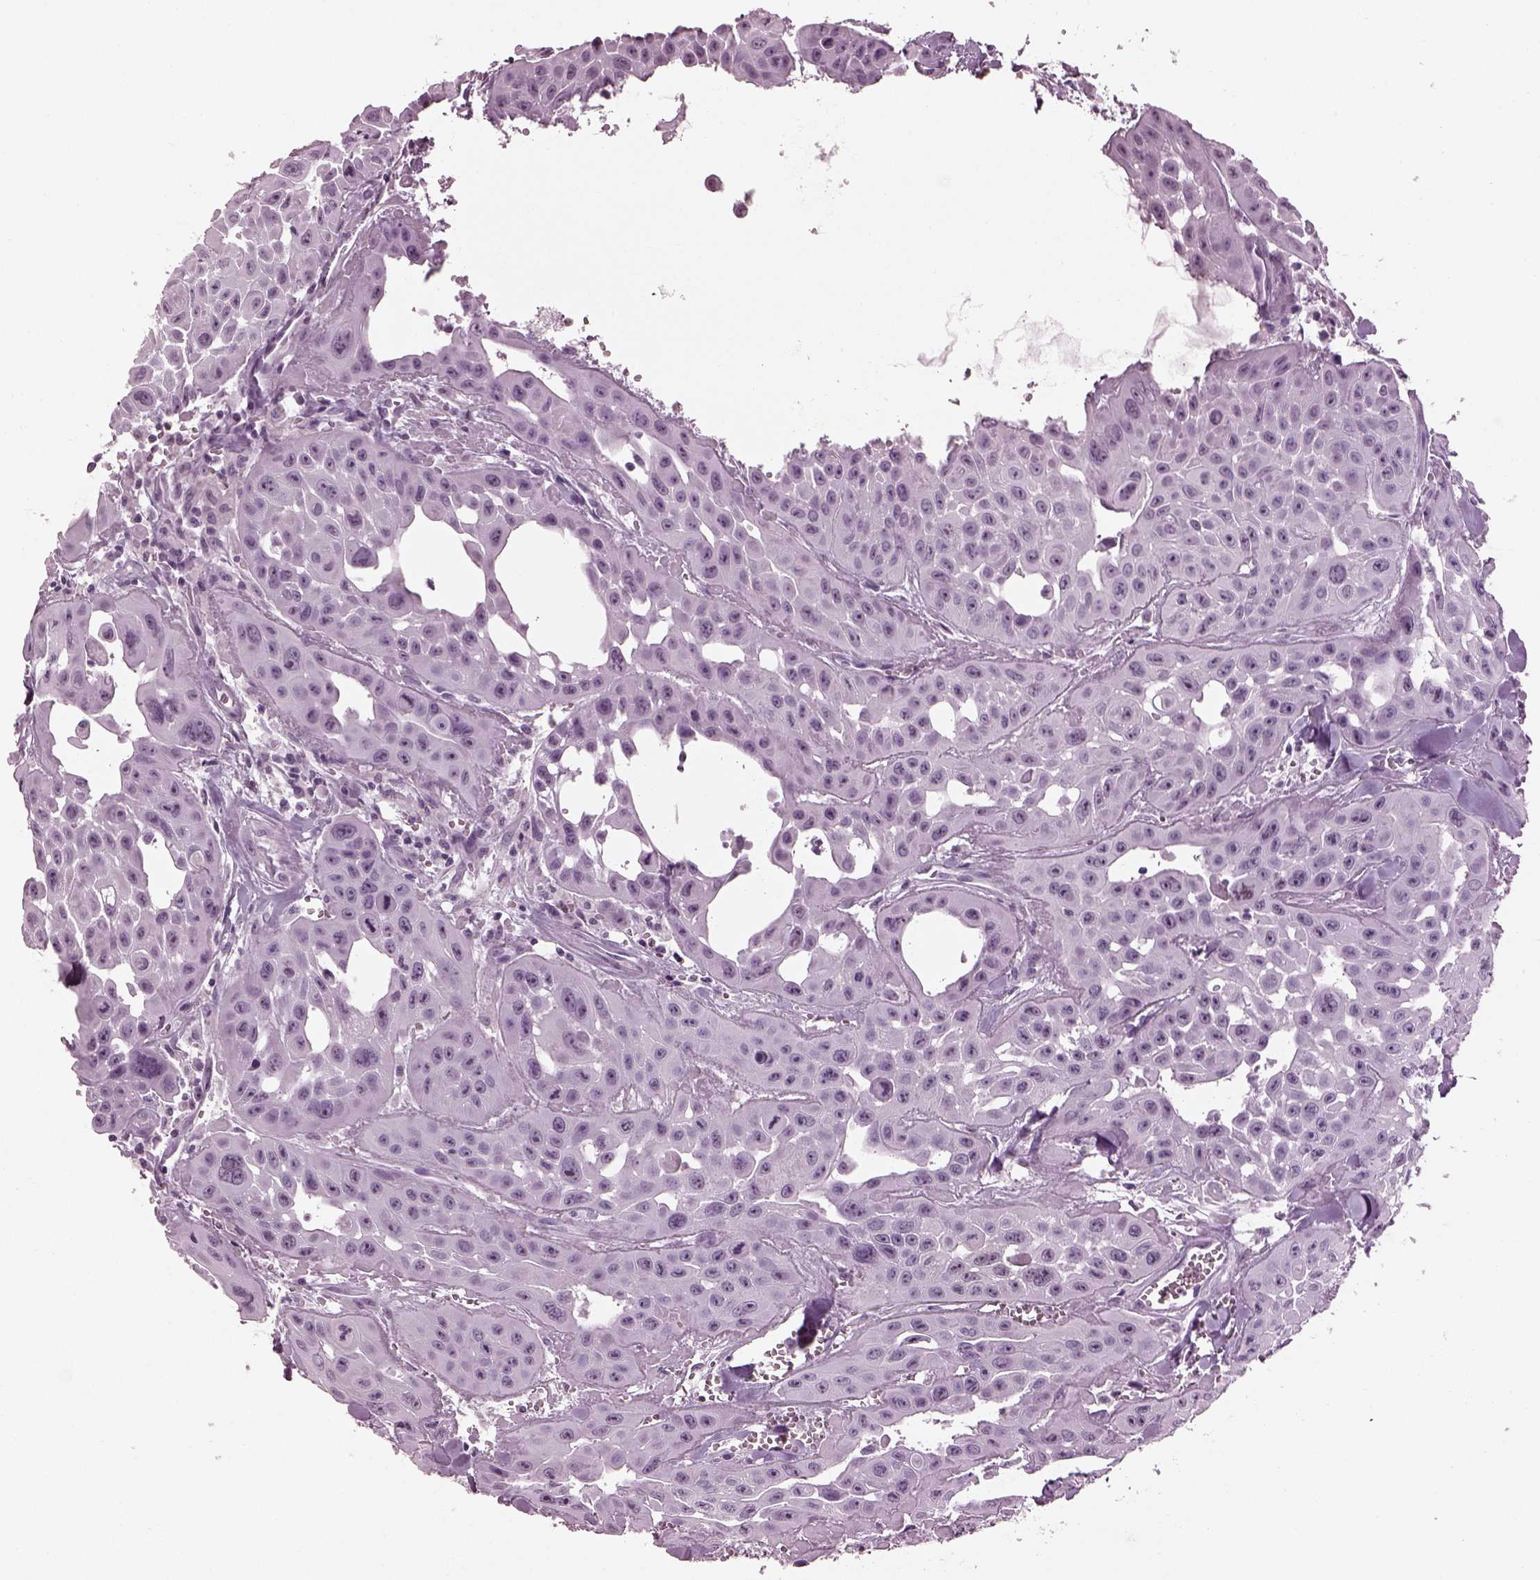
{"staining": {"intensity": "negative", "quantity": "none", "location": "none"}, "tissue": "head and neck cancer", "cell_type": "Tumor cells", "image_type": "cancer", "snomed": [{"axis": "morphology", "description": "Adenocarcinoma, NOS"}, {"axis": "topography", "description": "Head-Neck"}], "caption": "IHC histopathology image of head and neck cancer (adenocarcinoma) stained for a protein (brown), which displays no expression in tumor cells. (DAB (3,3'-diaminobenzidine) immunohistochemistry (IHC) visualized using brightfield microscopy, high magnification).", "gene": "ADGRG2", "patient": {"sex": "male", "age": 73}}